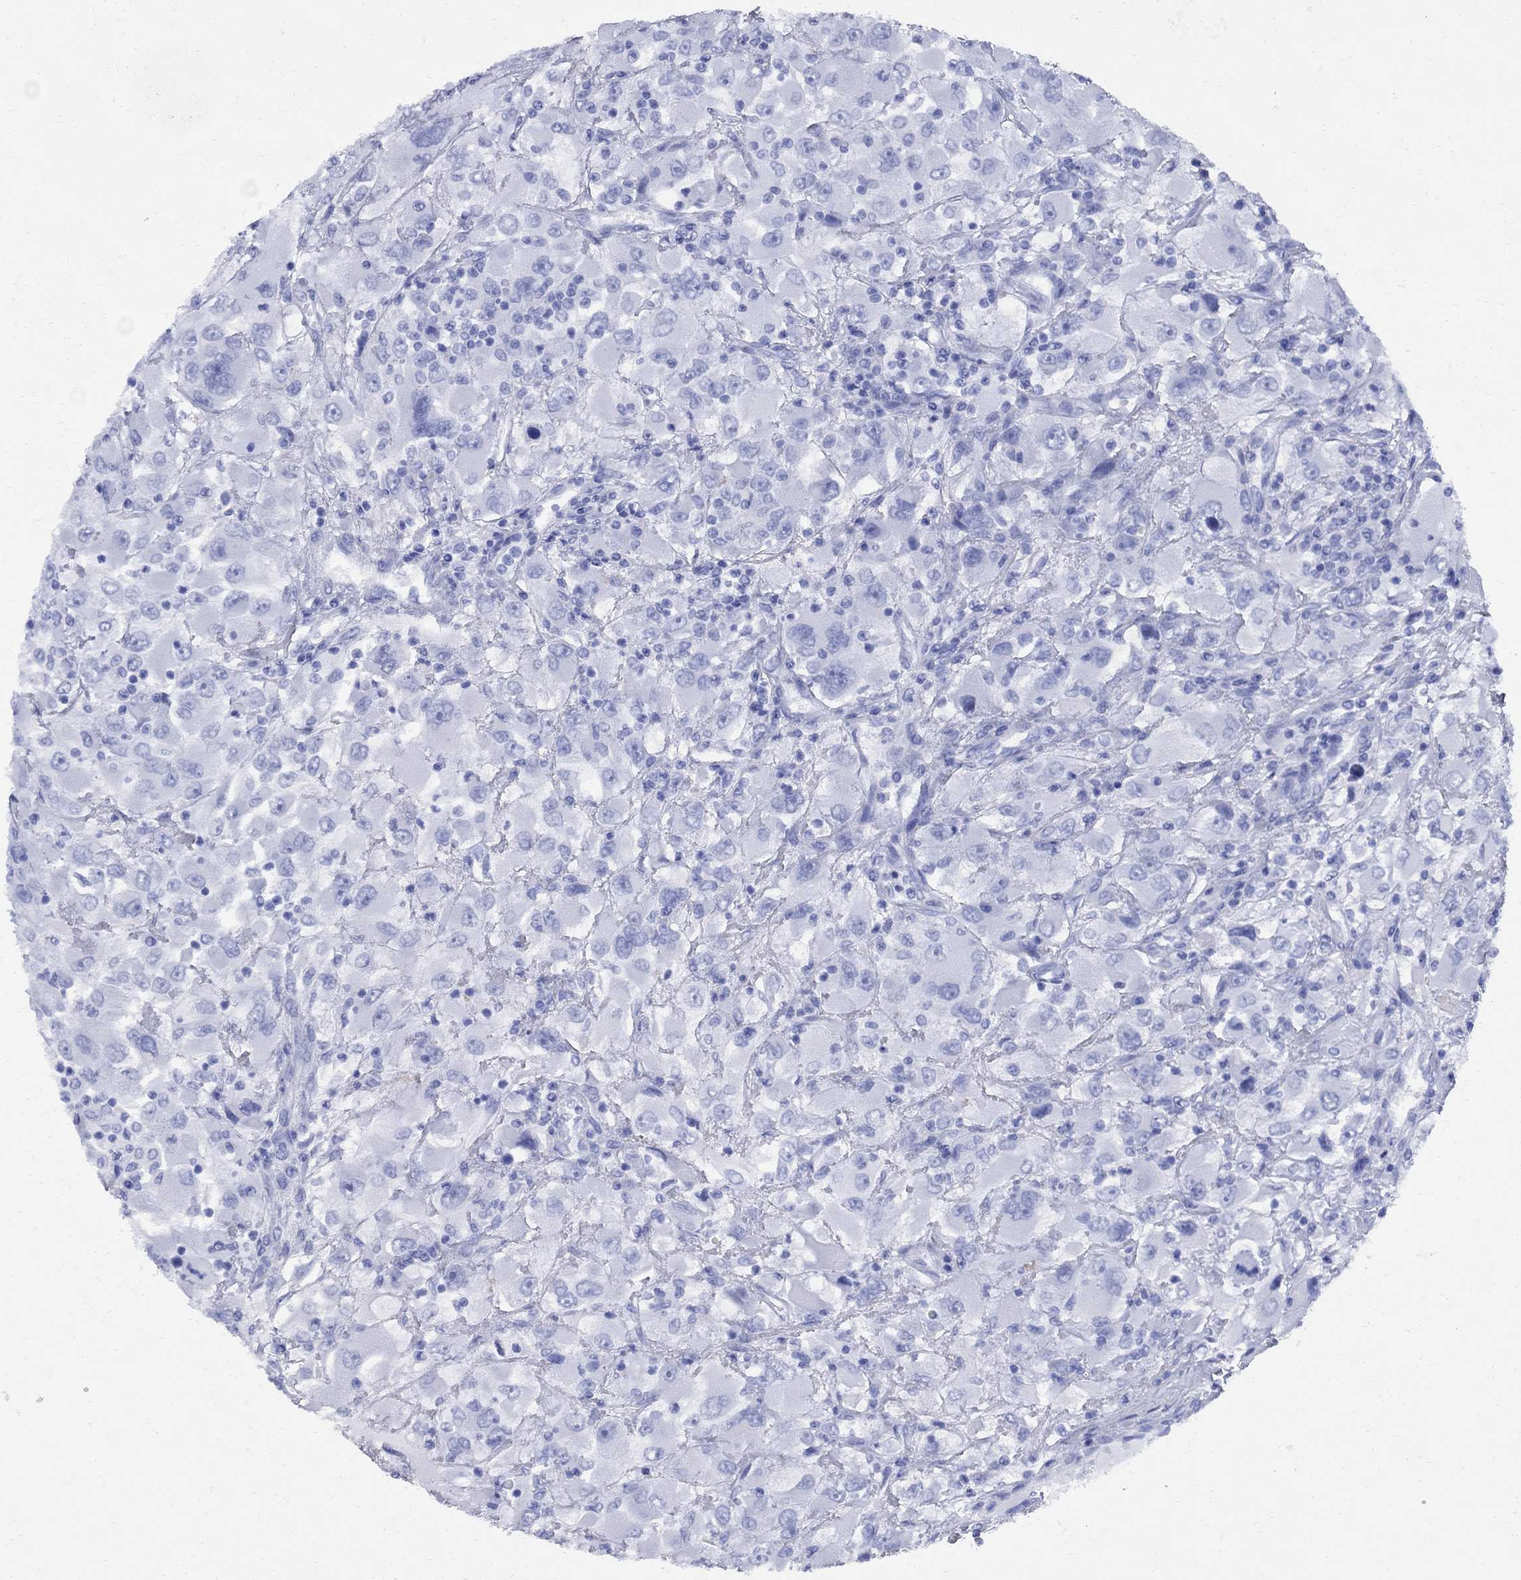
{"staining": {"intensity": "negative", "quantity": "none", "location": "none"}, "tissue": "renal cancer", "cell_type": "Tumor cells", "image_type": "cancer", "snomed": [{"axis": "morphology", "description": "Adenocarcinoma, NOS"}, {"axis": "topography", "description": "Kidney"}], "caption": "DAB (3,3'-diaminobenzidine) immunohistochemical staining of adenocarcinoma (renal) exhibits no significant expression in tumor cells.", "gene": "VTN", "patient": {"sex": "female", "age": 52}}